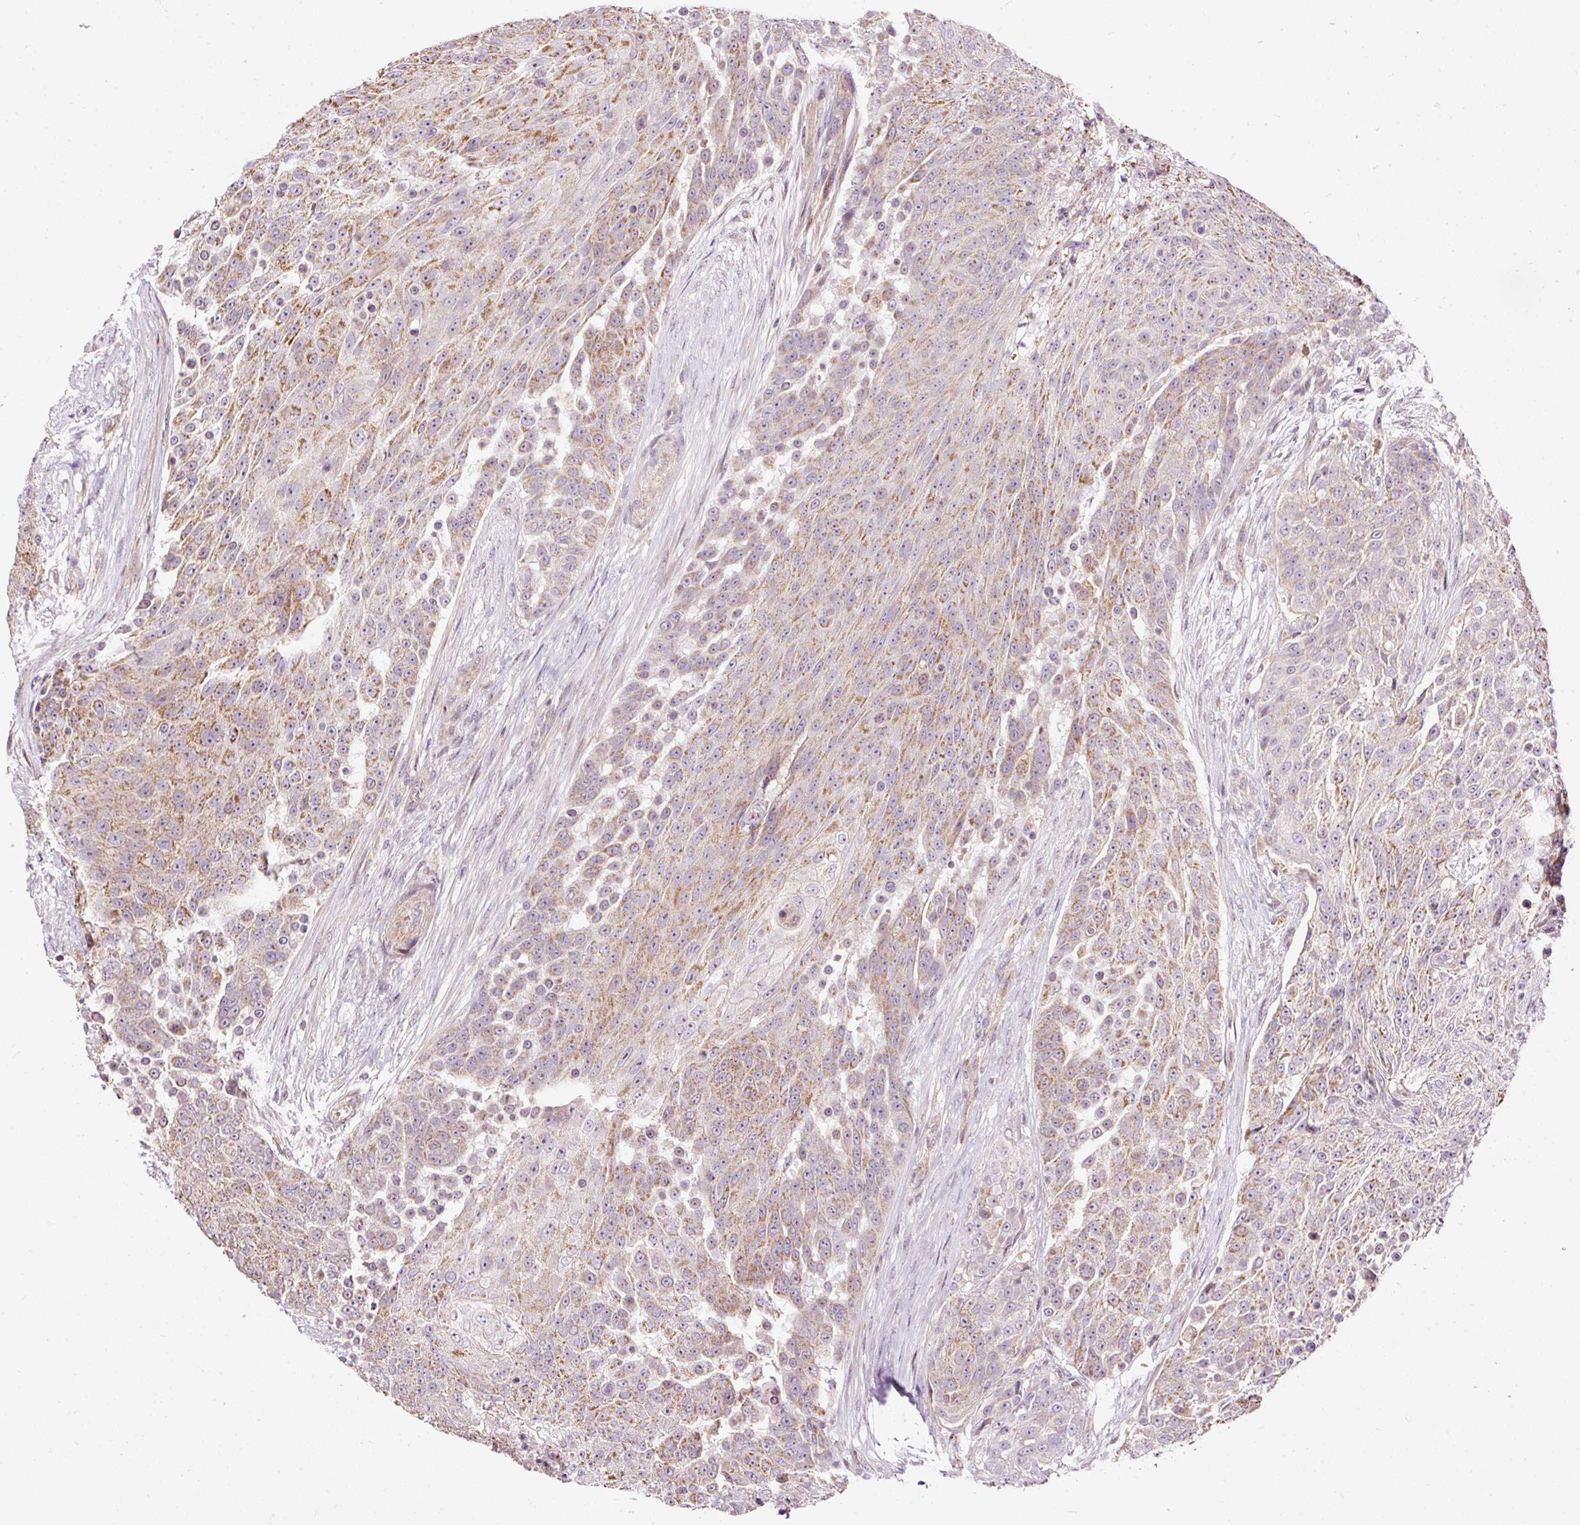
{"staining": {"intensity": "moderate", "quantity": ">75%", "location": "cytoplasmic/membranous"}, "tissue": "urothelial cancer", "cell_type": "Tumor cells", "image_type": "cancer", "snomed": [{"axis": "morphology", "description": "Urothelial carcinoma, High grade"}, {"axis": "topography", "description": "Urinary bladder"}], "caption": "A histopathology image showing moderate cytoplasmic/membranous staining in approximately >75% of tumor cells in urothelial cancer, as visualized by brown immunohistochemical staining.", "gene": "BOLA3", "patient": {"sex": "female", "age": 63}}